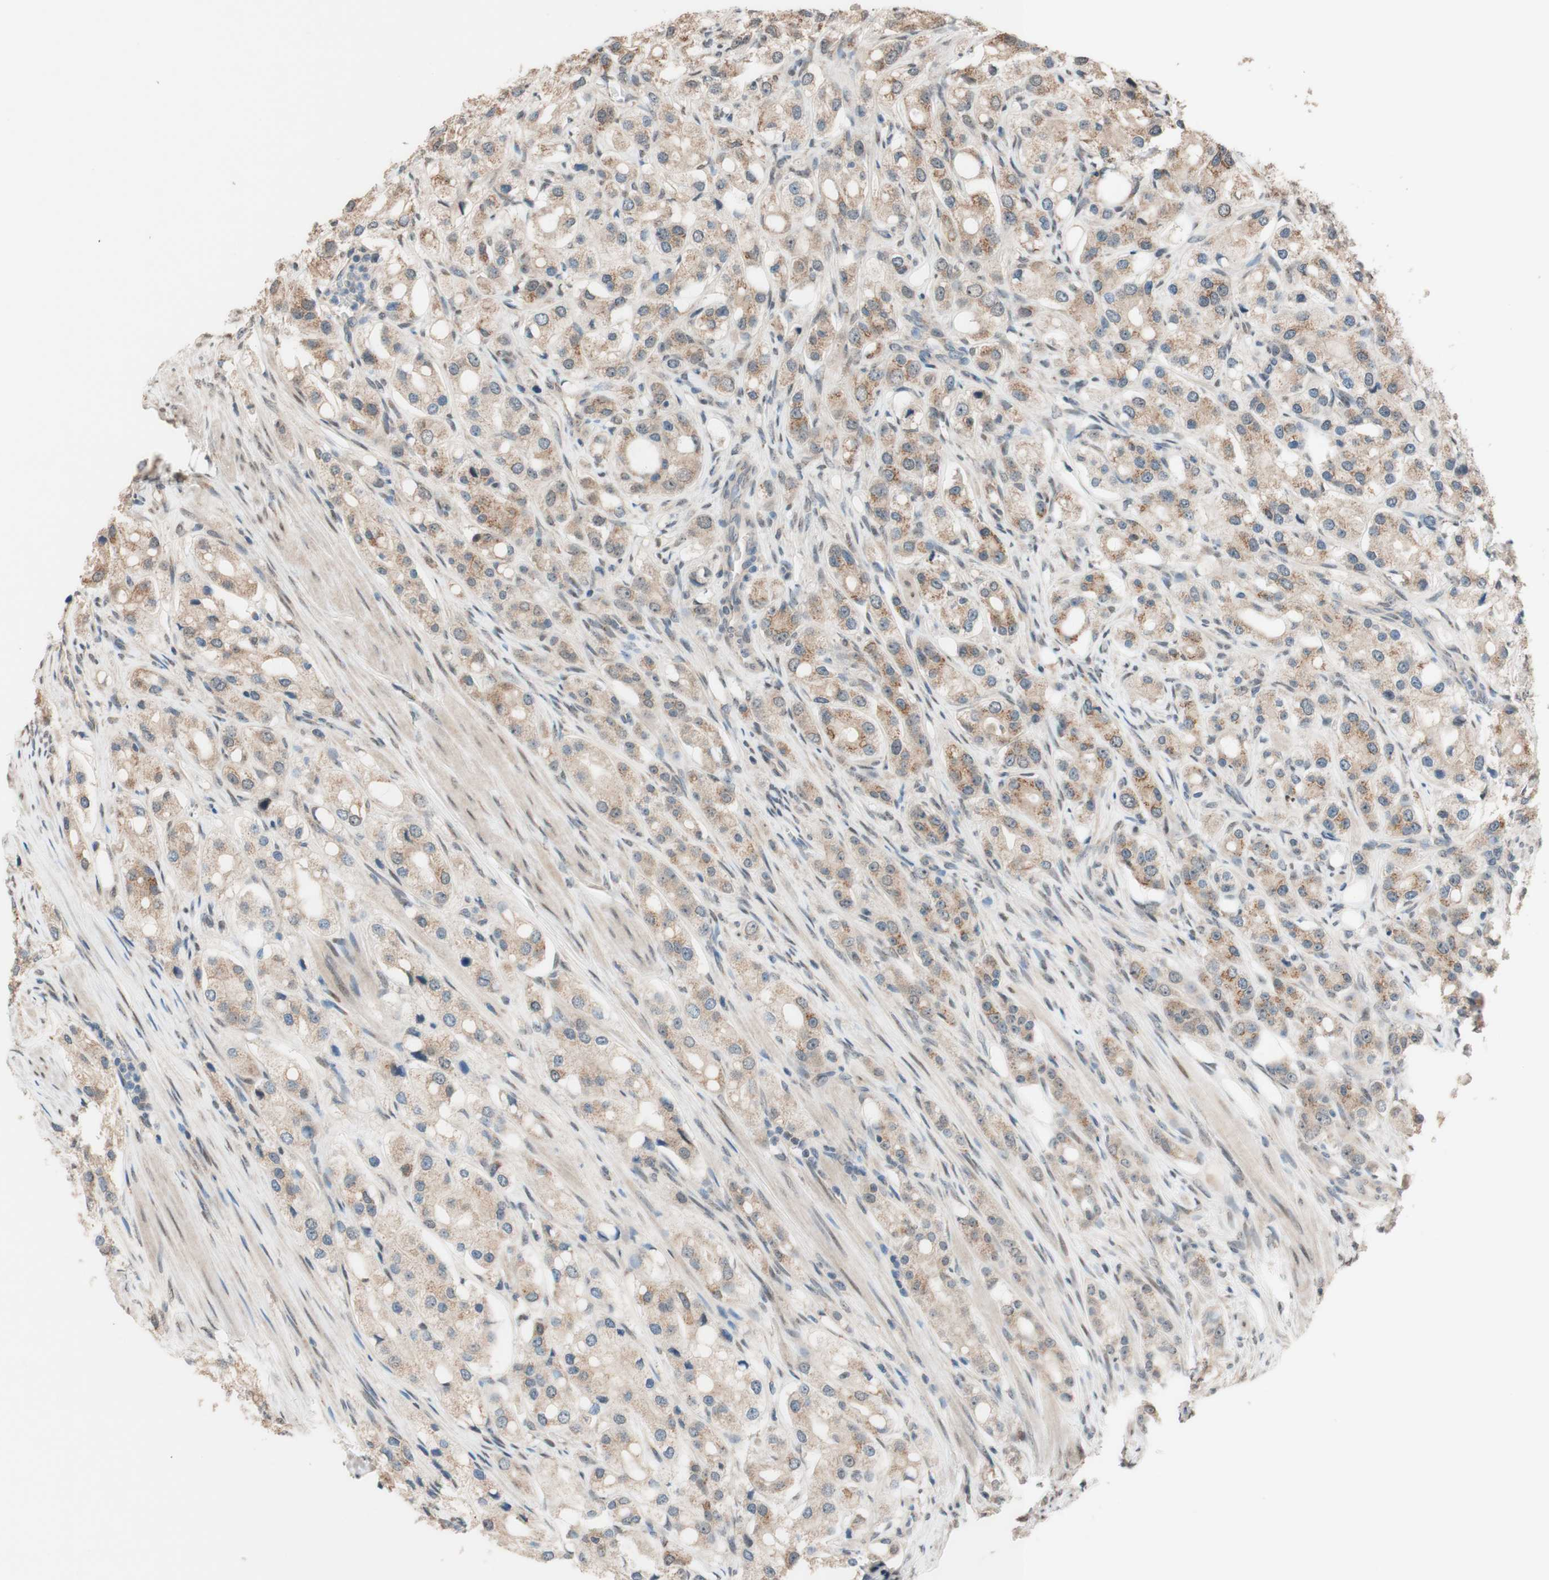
{"staining": {"intensity": "weak", "quantity": ">75%", "location": "cytoplasmic/membranous"}, "tissue": "prostate cancer", "cell_type": "Tumor cells", "image_type": "cancer", "snomed": [{"axis": "morphology", "description": "Adenocarcinoma, High grade"}, {"axis": "topography", "description": "Prostate"}], "caption": "IHC staining of prostate cancer, which demonstrates low levels of weak cytoplasmic/membranous staining in about >75% of tumor cells indicating weak cytoplasmic/membranous protein staining. The staining was performed using DAB (3,3'-diaminobenzidine) (brown) for protein detection and nuclei were counterstained in hematoxylin (blue).", "gene": "CCNC", "patient": {"sex": "male", "age": 65}}